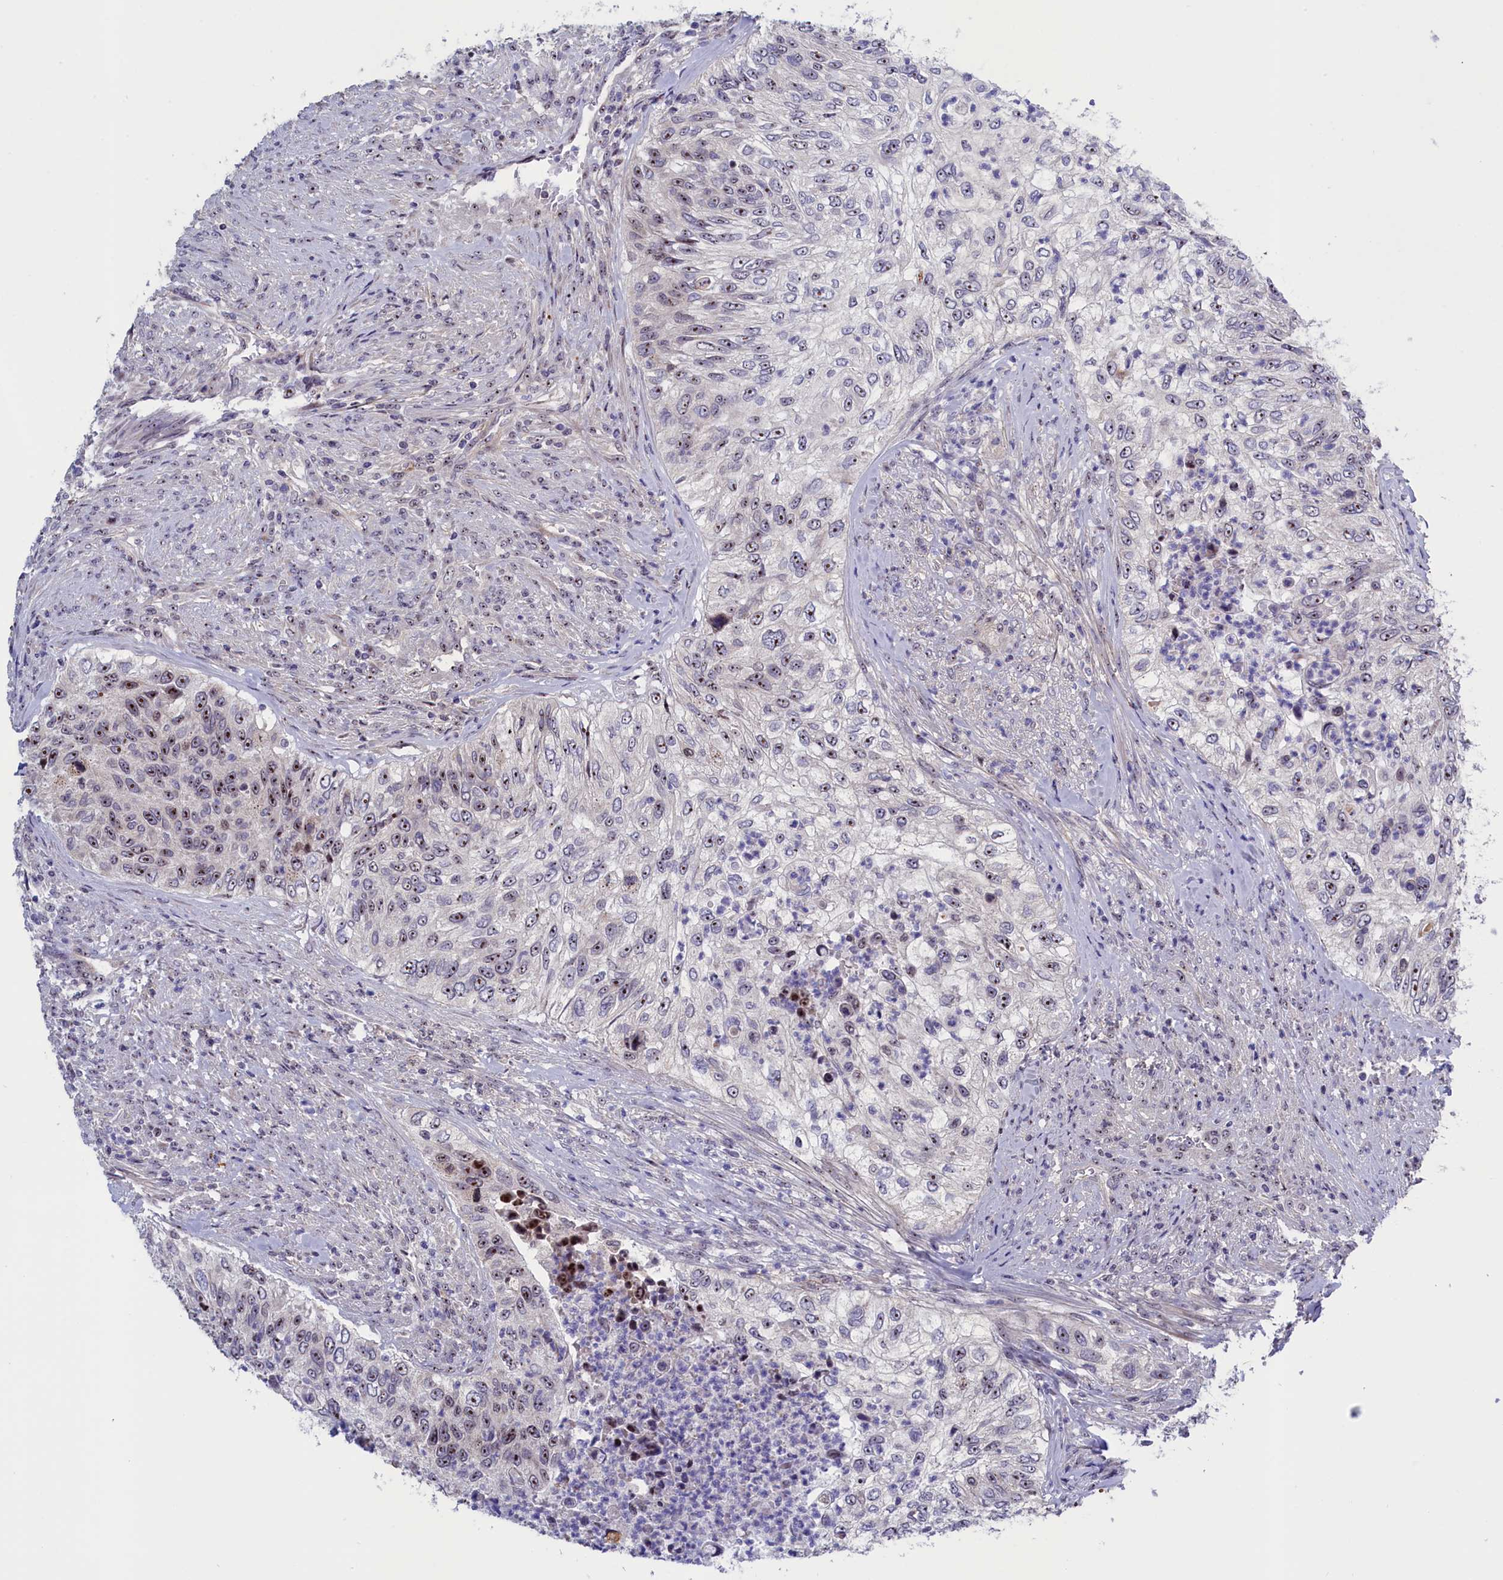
{"staining": {"intensity": "moderate", "quantity": "25%-75%", "location": "nuclear"}, "tissue": "urothelial cancer", "cell_type": "Tumor cells", "image_type": "cancer", "snomed": [{"axis": "morphology", "description": "Urothelial carcinoma, High grade"}, {"axis": "topography", "description": "Urinary bladder"}], "caption": "Urothelial carcinoma (high-grade) stained with immunohistochemistry (IHC) demonstrates moderate nuclear positivity in about 25%-75% of tumor cells. The staining was performed using DAB, with brown indicating positive protein expression. Nuclei are stained blue with hematoxylin.", "gene": "PPAN", "patient": {"sex": "female", "age": 60}}